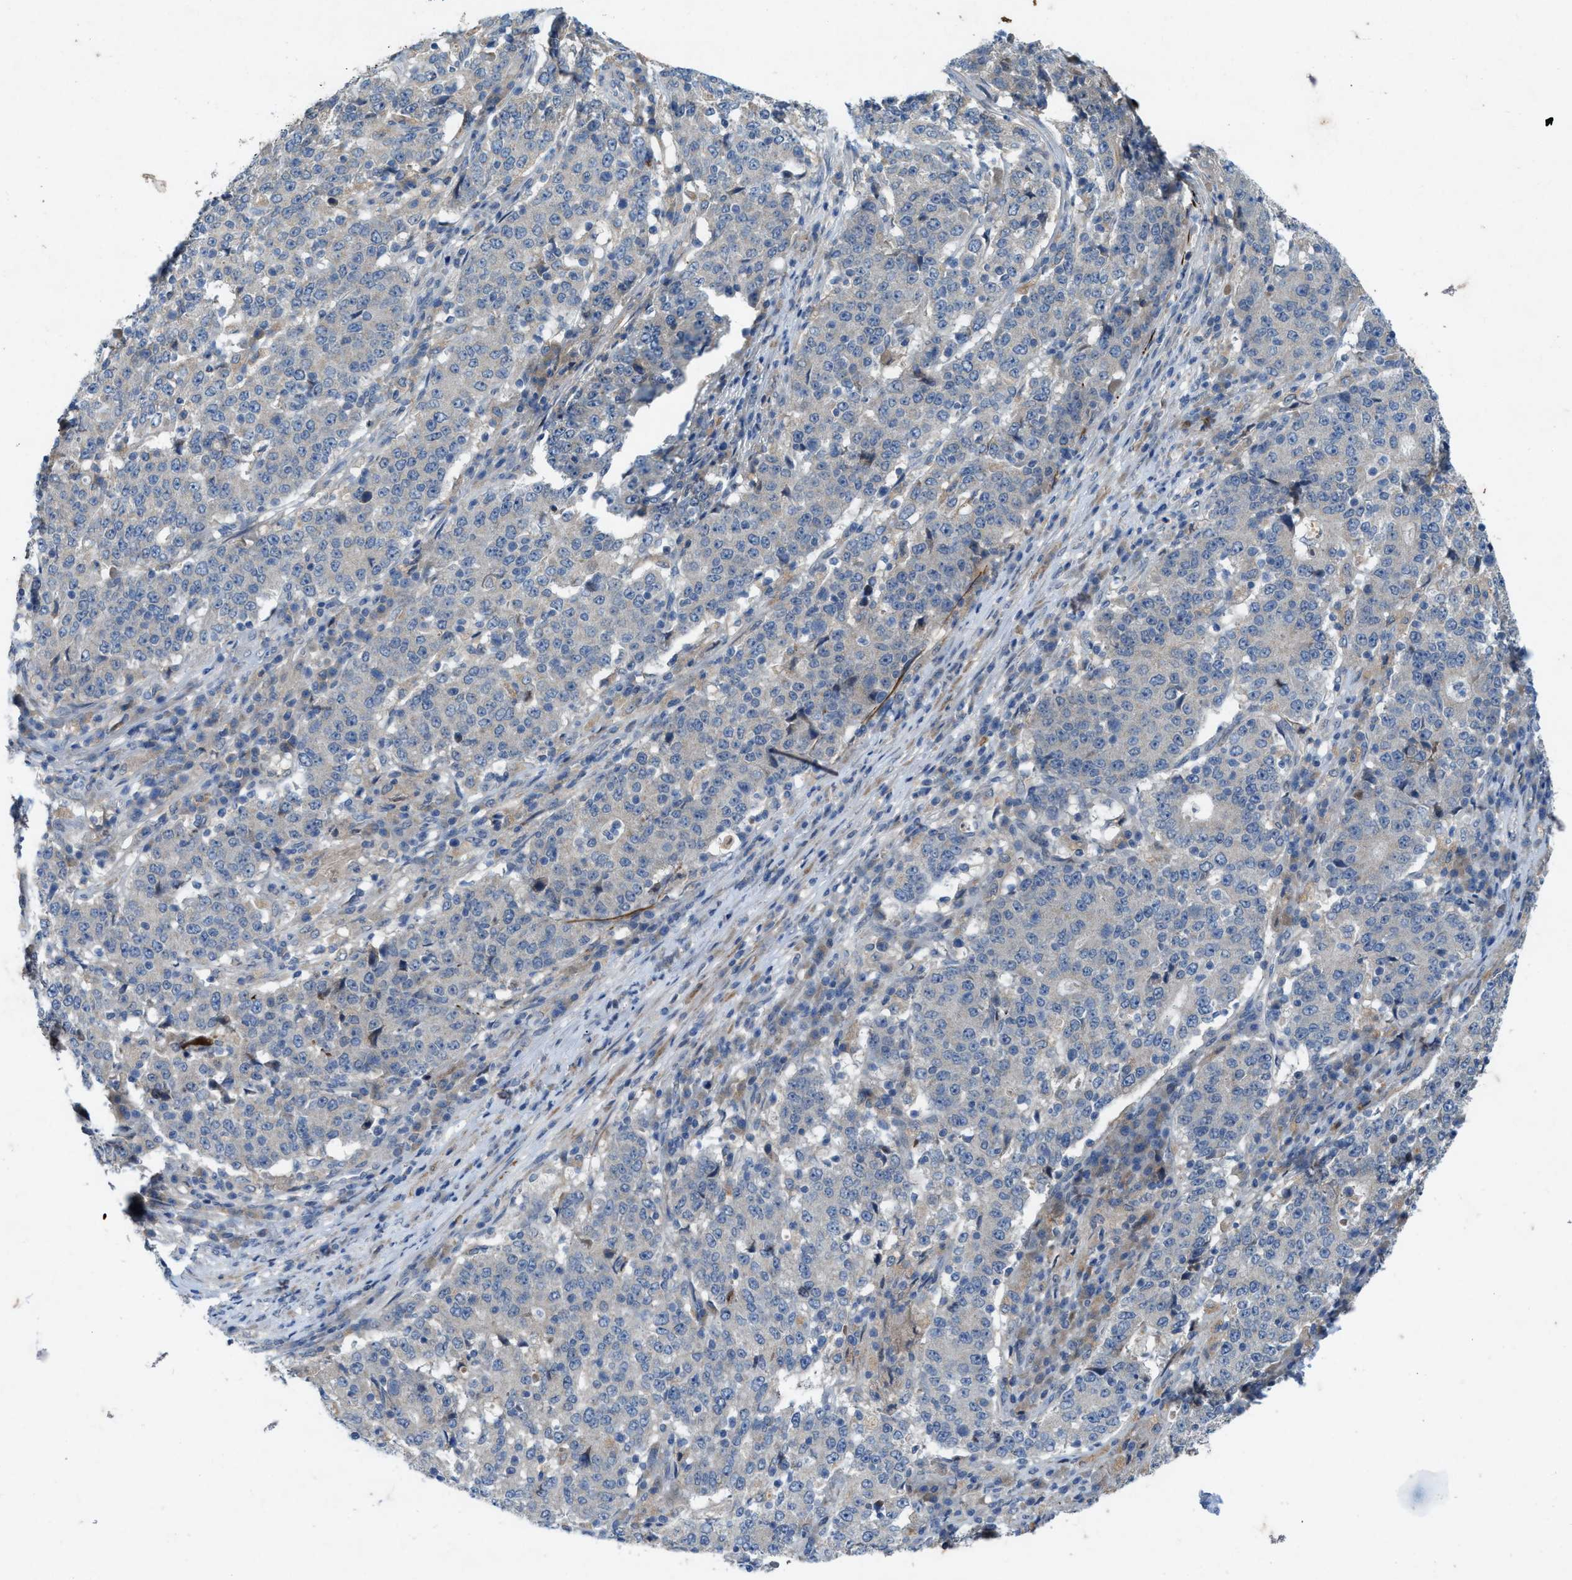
{"staining": {"intensity": "negative", "quantity": "none", "location": "none"}, "tissue": "stomach cancer", "cell_type": "Tumor cells", "image_type": "cancer", "snomed": [{"axis": "morphology", "description": "Adenocarcinoma, NOS"}, {"axis": "topography", "description": "Stomach"}], "caption": "IHC of human stomach cancer (adenocarcinoma) demonstrates no staining in tumor cells.", "gene": "URGCP", "patient": {"sex": "male", "age": 59}}